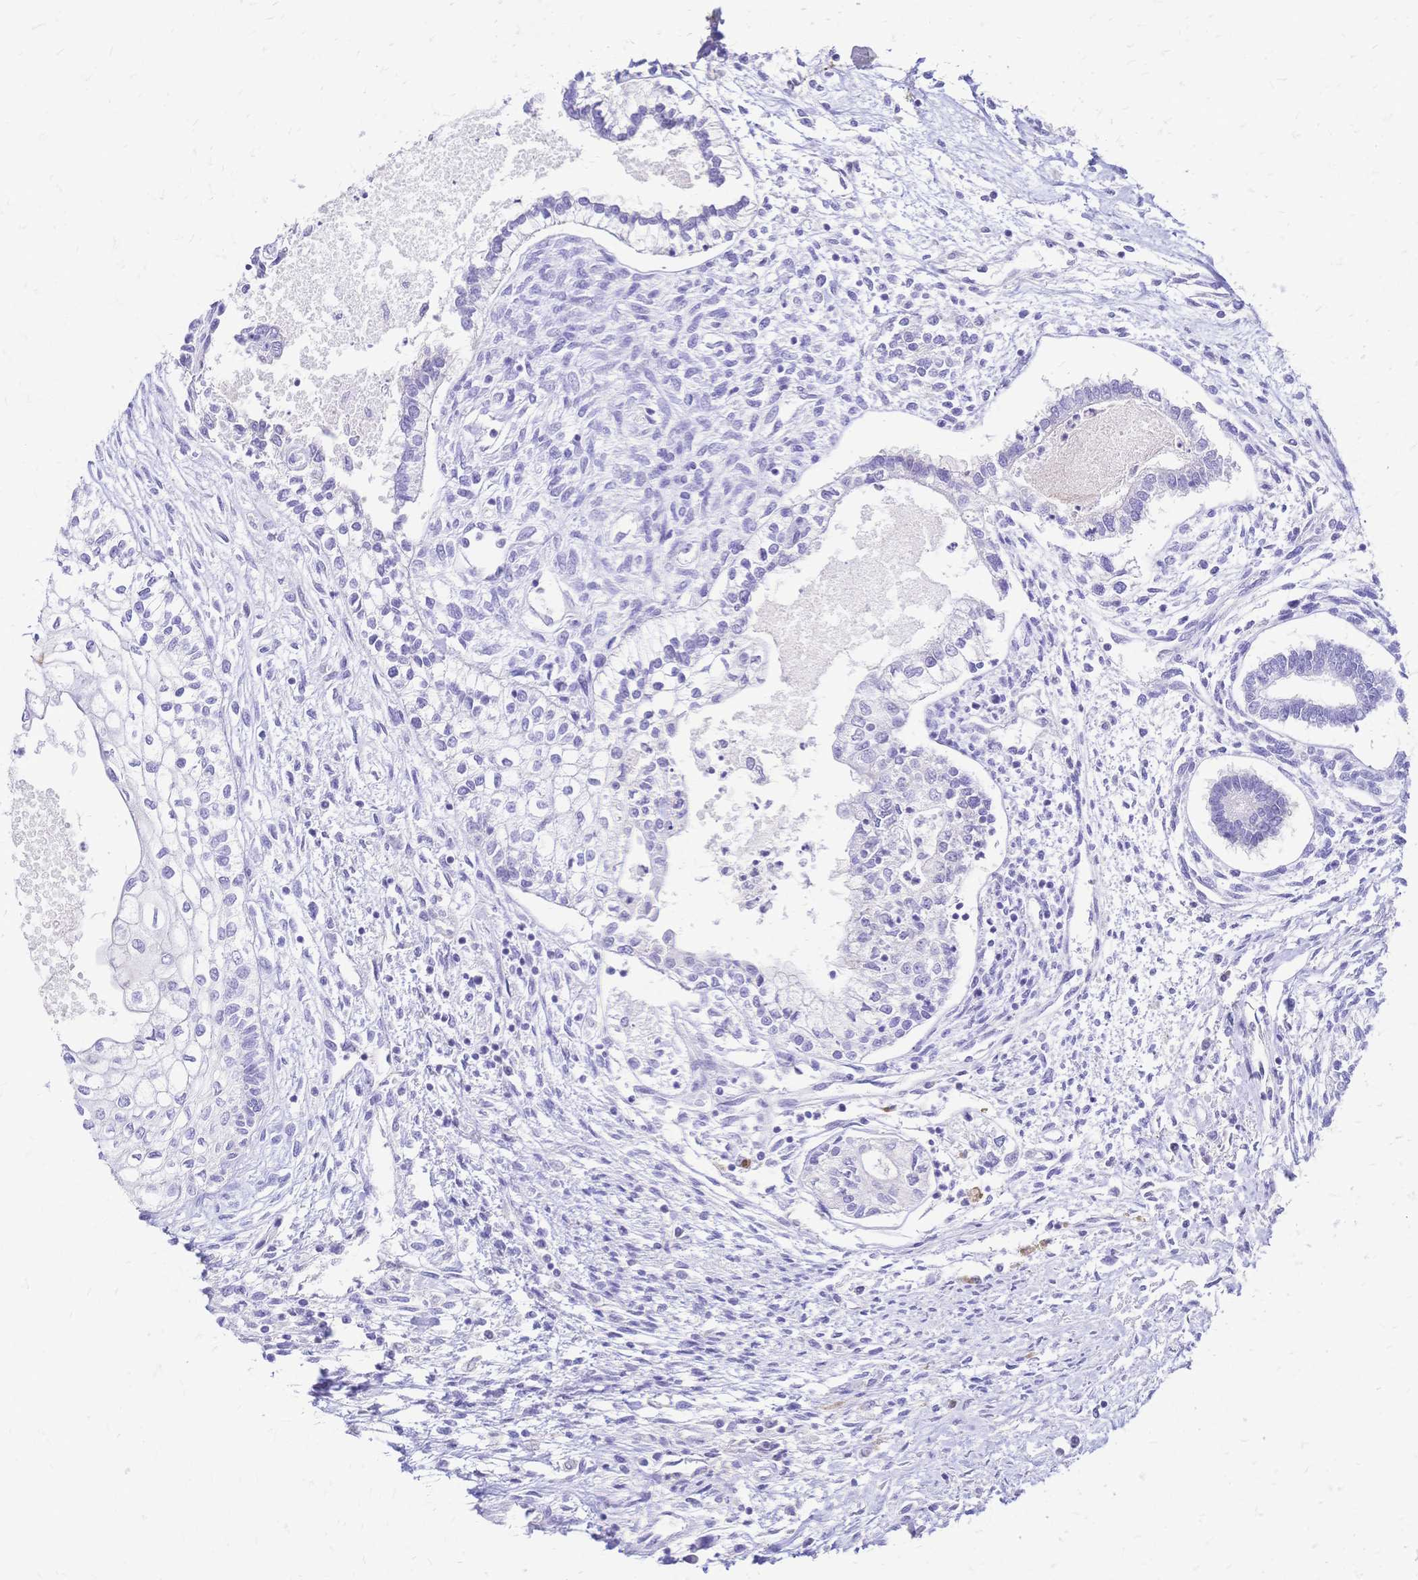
{"staining": {"intensity": "negative", "quantity": "none", "location": "none"}, "tissue": "testis cancer", "cell_type": "Tumor cells", "image_type": "cancer", "snomed": [{"axis": "morphology", "description": "Carcinoma, Embryonal, NOS"}, {"axis": "topography", "description": "Testis"}], "caption": "Histopathology image shows no protein expression in tumor cells of embryonal carcinoma (testis) tissue.", "gene": "FA2H", "patient": {"sex": "male", "age": 37}}